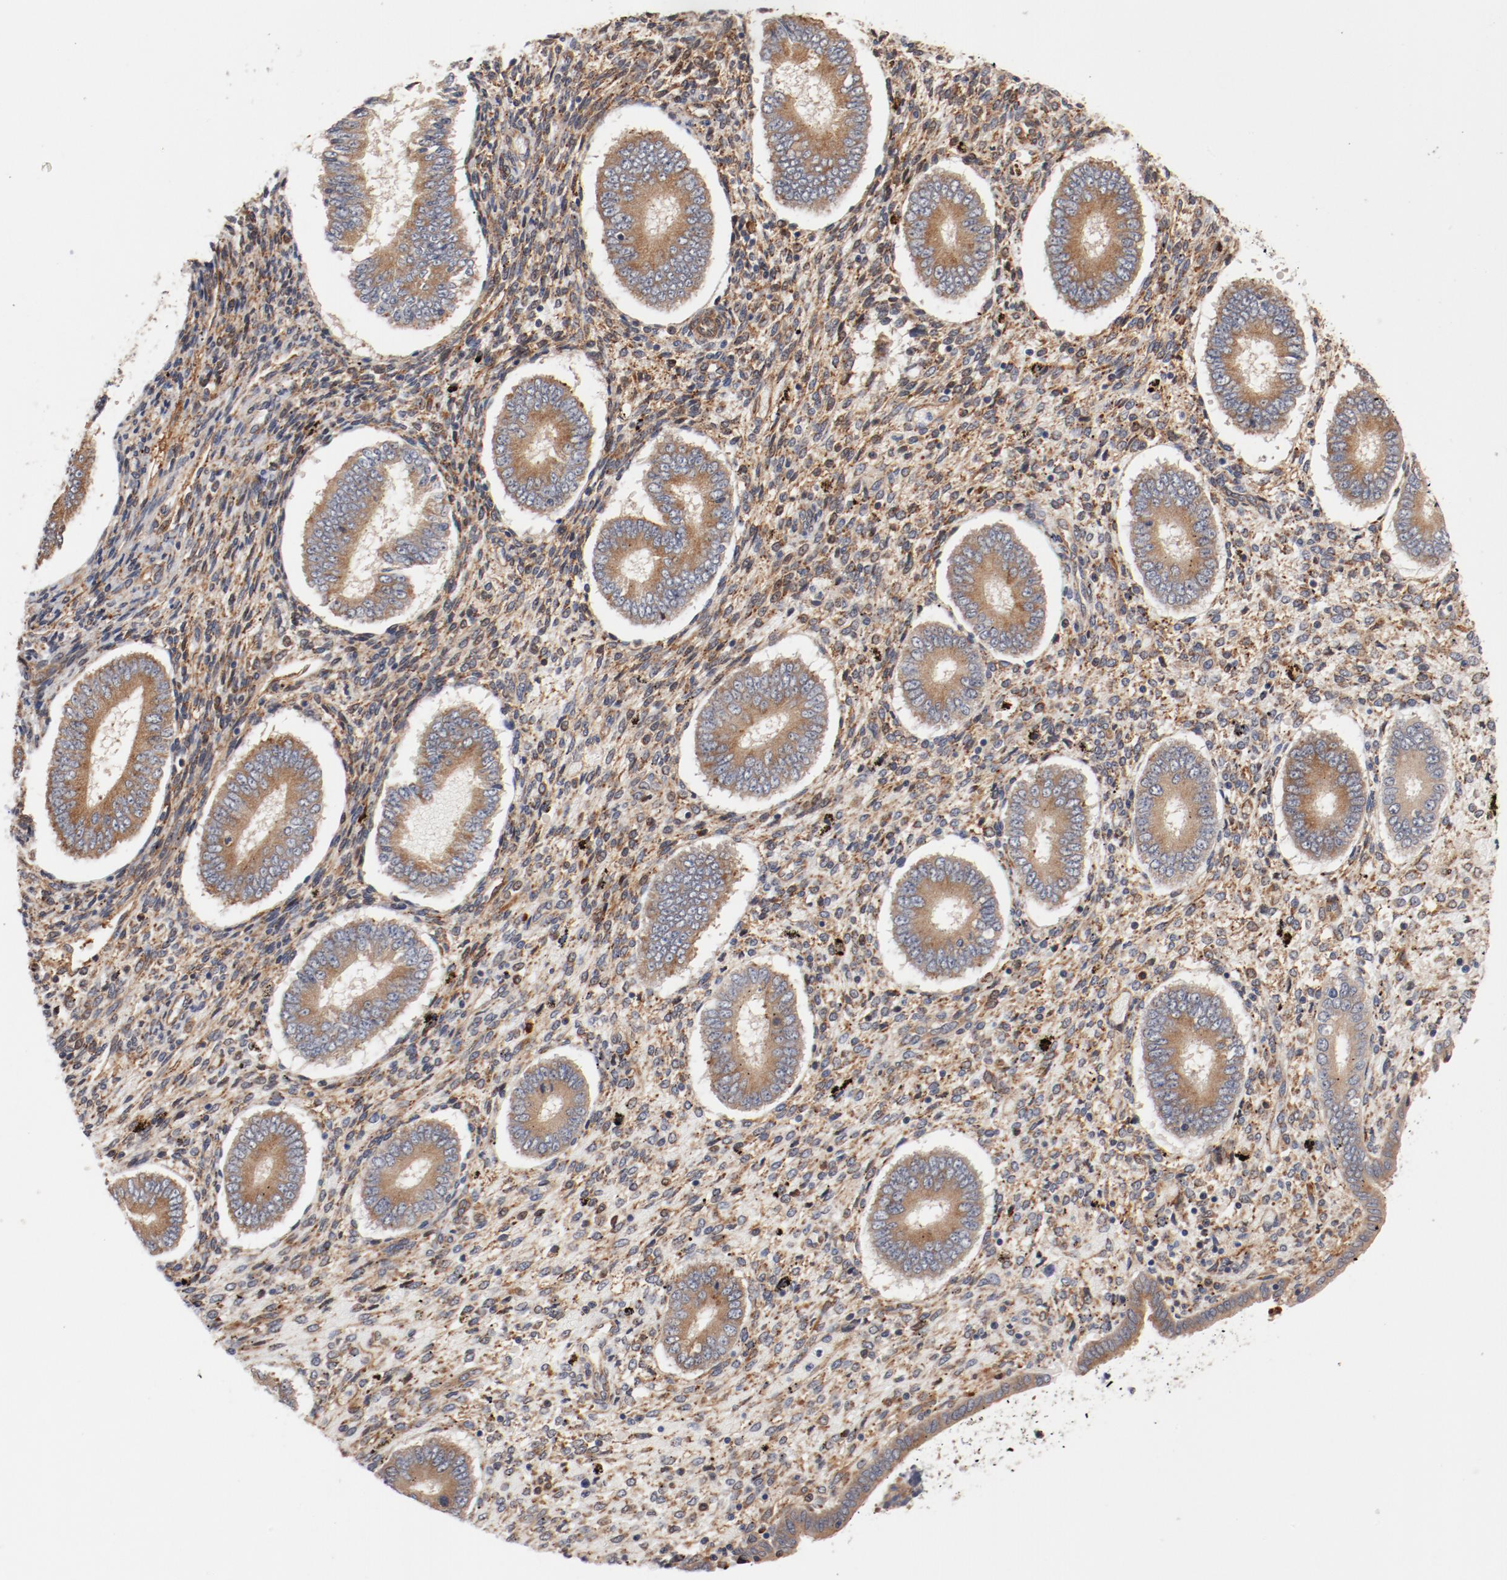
{"staining": {"intensity": "weak", "quantity": ">75%", "location": "cytoplasmic/membranous"}, "tissue": "endometrium", "cell_type": "Cells in endometrial stroma", "image_type": "normal", "snomed": [{"axis": "morphology", "description": "Normal tissue, NOS"}, {"axis": "topography", "description": "Endometrium"}], "caption": "Immunohistochemical staining of normal human endometrium reveals weak cytoplasmic/membranous protein positivity in about >75% of cells in endometrial stroma. (Stains: DAB (3,3'-diaminobenzidine) in brown, nuclei in blue, Microscopy: brightfield microscopy at high magnification).", "gene": "PITPNM2", "patient": {"sex": "female", "age": 42}}